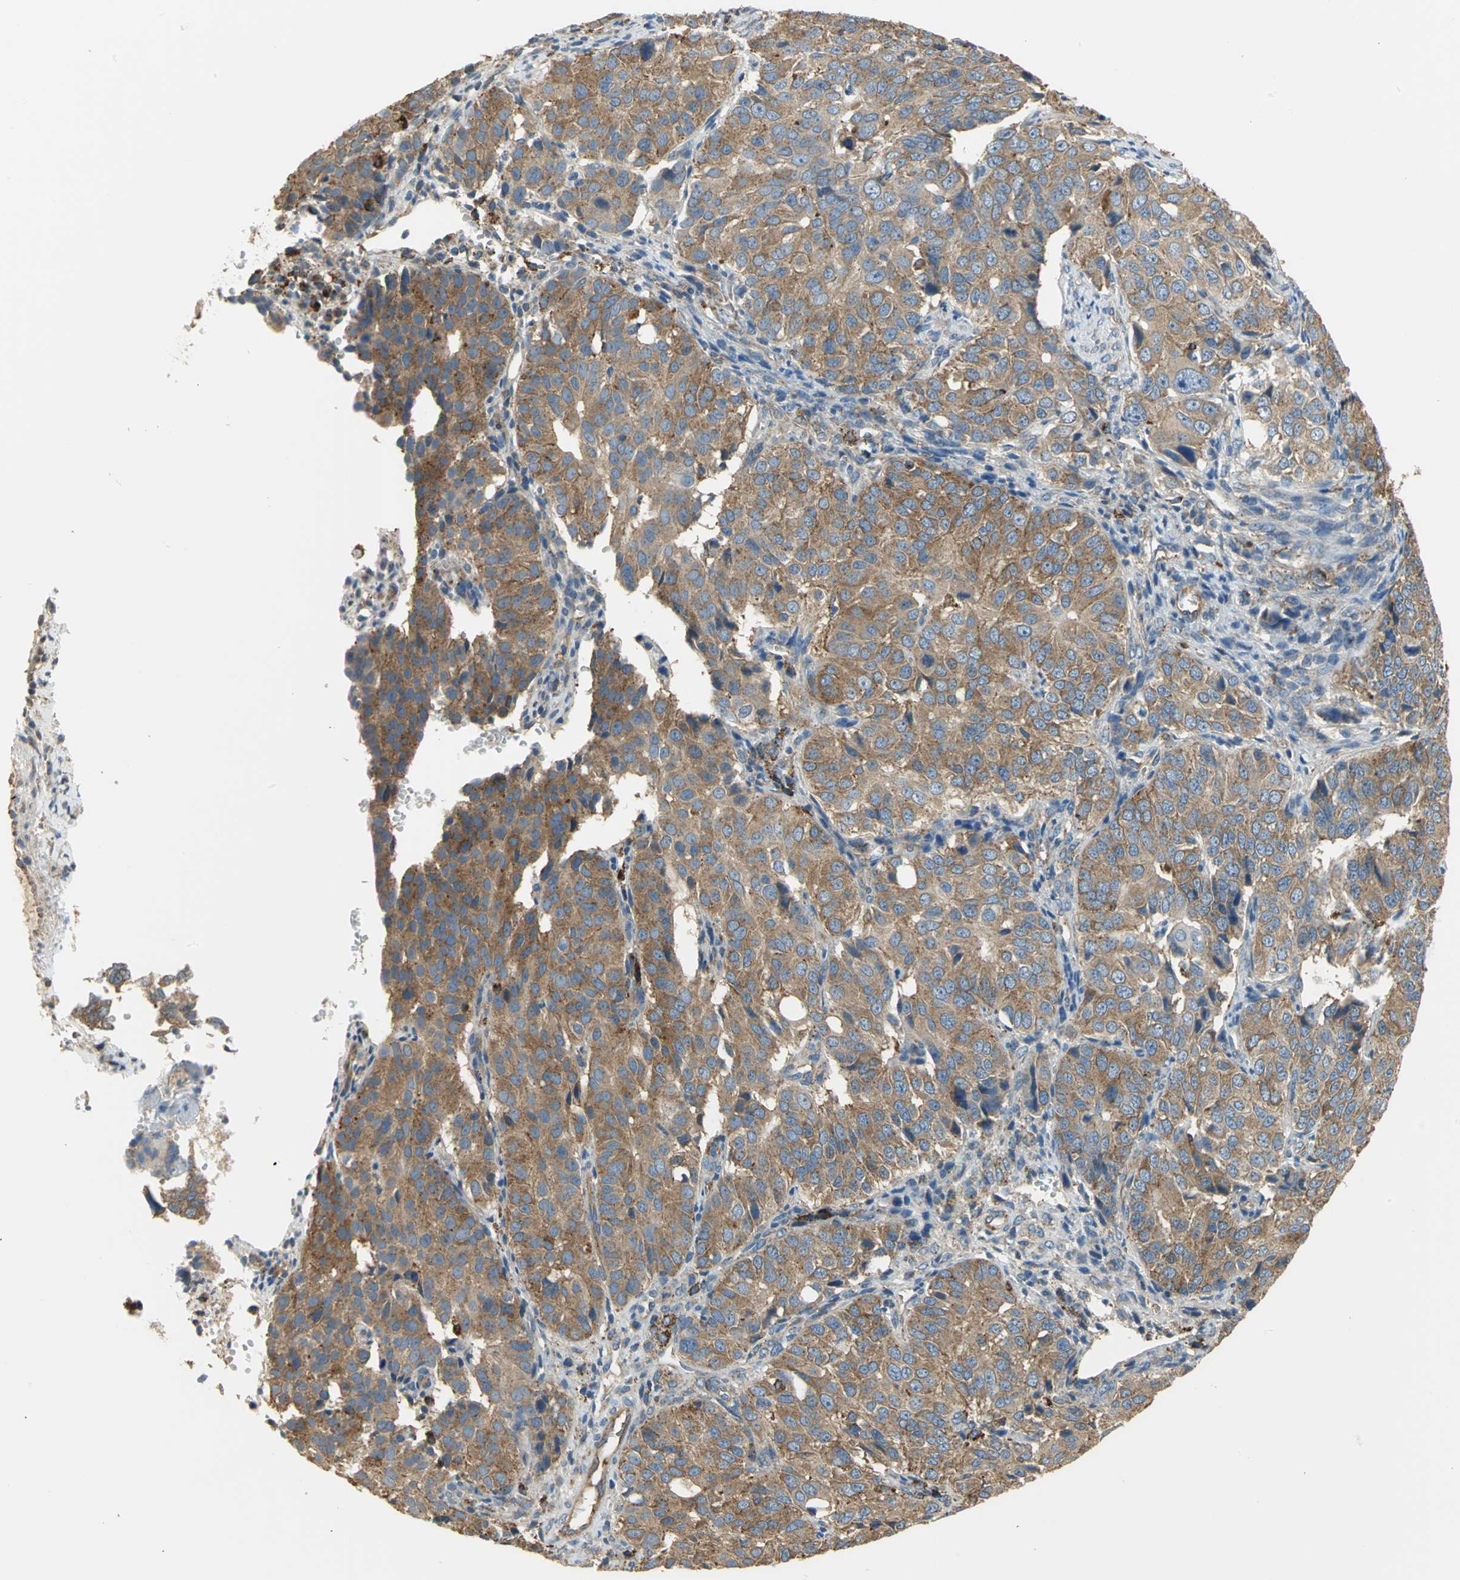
{"staining": {"intensity": "weak", "quantity": ">75%", "location": "cytoplasmic/membranous"}, "tissue": "ovarian cancer", "cell_type": "Tumor cells", "image_type": "cancer", "snomed": [{"axis": "morphology", "description": "Carcinoma, endometroid"}, {"axis": "topography", "description": "Ovary"}], "caption": "A brown stain shows weak cytoplasmic/membranous positivity of a protein in ovarian cancer (endometroid carcinoma) tumor cells.", "gene": "DIAPH2", "patient": {"sex": "female", "age": 51}}